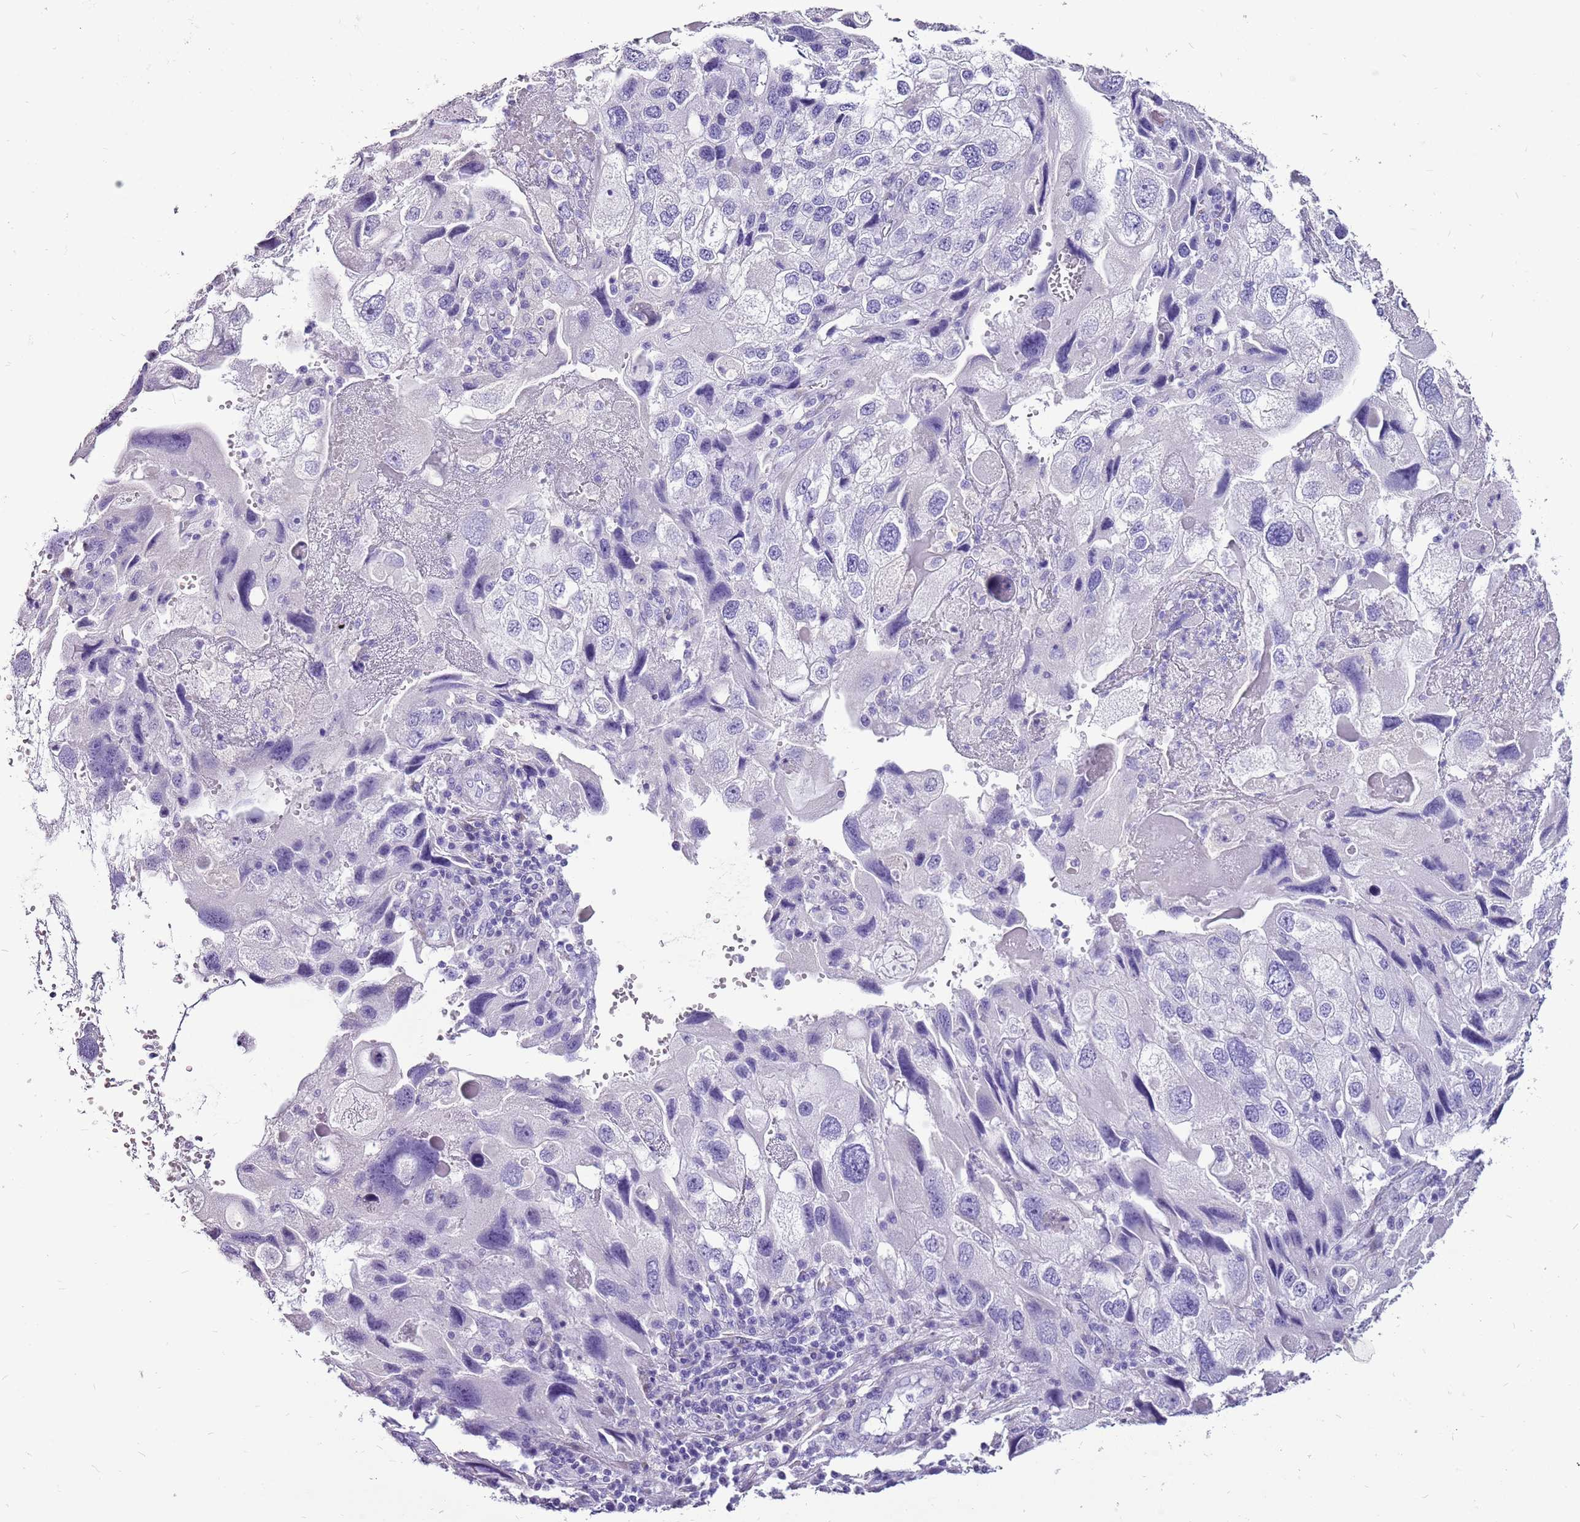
{"staining": {"intensity": "negative", "quantity": "none", "location": "none"}, "tissue": "endometrial cancer", "cell_type": "Tumor cells", "image_type": "cancer", "snomed": [{"axis": "morphology", "description": "Adenocarcinoma, NOS"}, {"axis": "topography", "description": "Endometrium"}], "caption": "This photomicrograph is of endometrial cancer (adenocarcinoma) stained with immunohistochemistry (IHC) to label a protein in brown with the nuclei are counter-stained blue. There is no positivity in tumor cells. (DAB IHC visualized using brightfield microscopy, high magnification).", "gene": "ACSS3", "patient": {"sex": "female", "age": 49}}